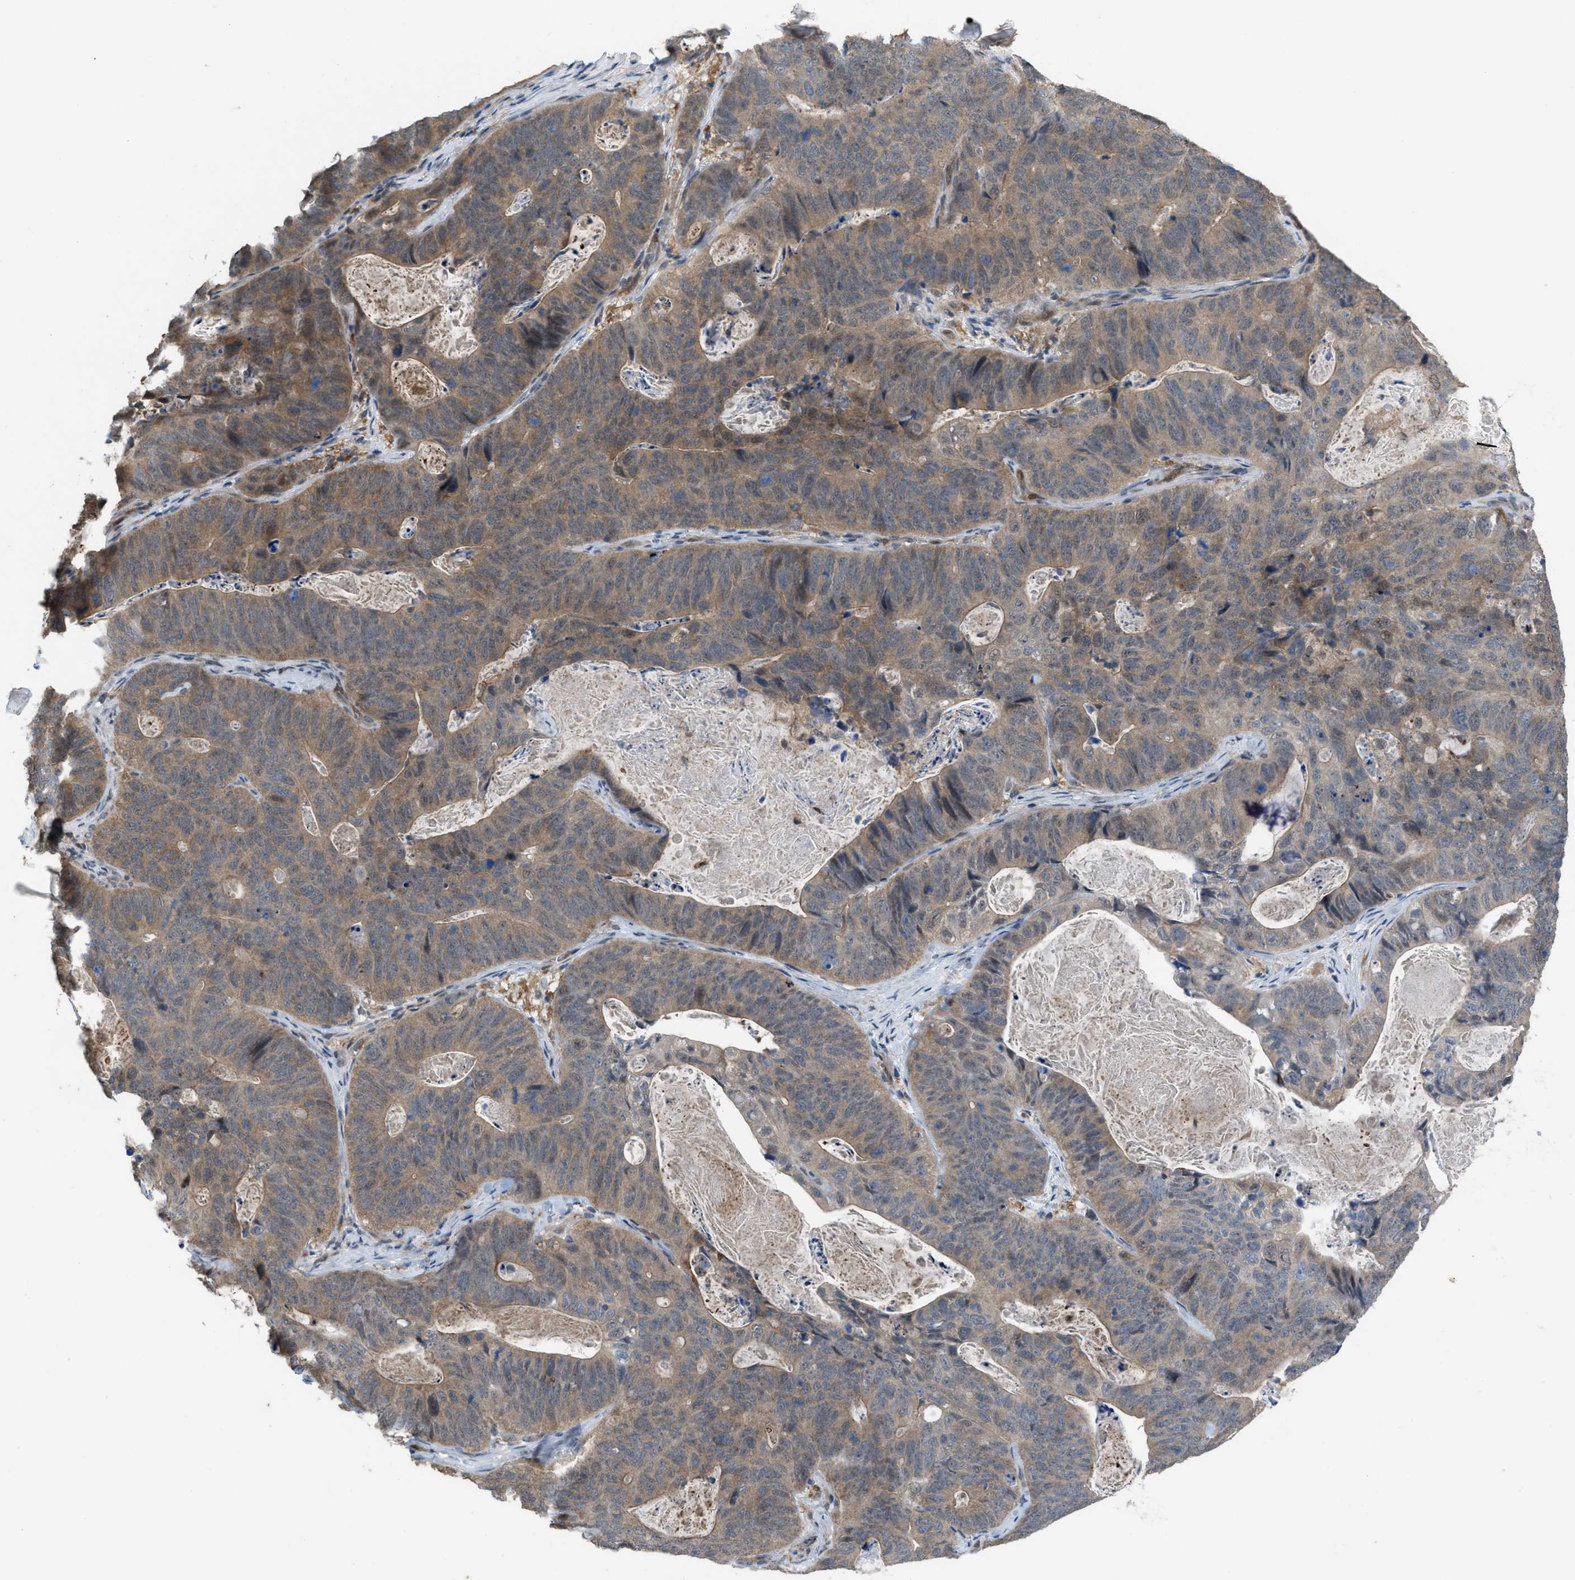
{"staining": {"intensity": "moderate", "quantity": ">75%", "location": "cytoplasmic/membranous"}, "tissue": "stomach cancer", "cell_type": "Tumor cells", "image_type": "cancer", "snomed": [{"axis": "morphology", "description": "Normal tissue, NOS"}, {"axis": "morphology", "description": "Adenocarcinoma, NOS"}, {"axis": "topography", "description": "Stomach"}], "caption": "Protein analysis of stomach cancer (adenocarcinoma) tissue exhibits moderate cytoplasmic/membranous staining in about >75% of tumor cells. (Brightfield microscopy of DAB IHC at high magnification).", "gene": "PLAA", "patient": {"sex": "female", "age": 89}}